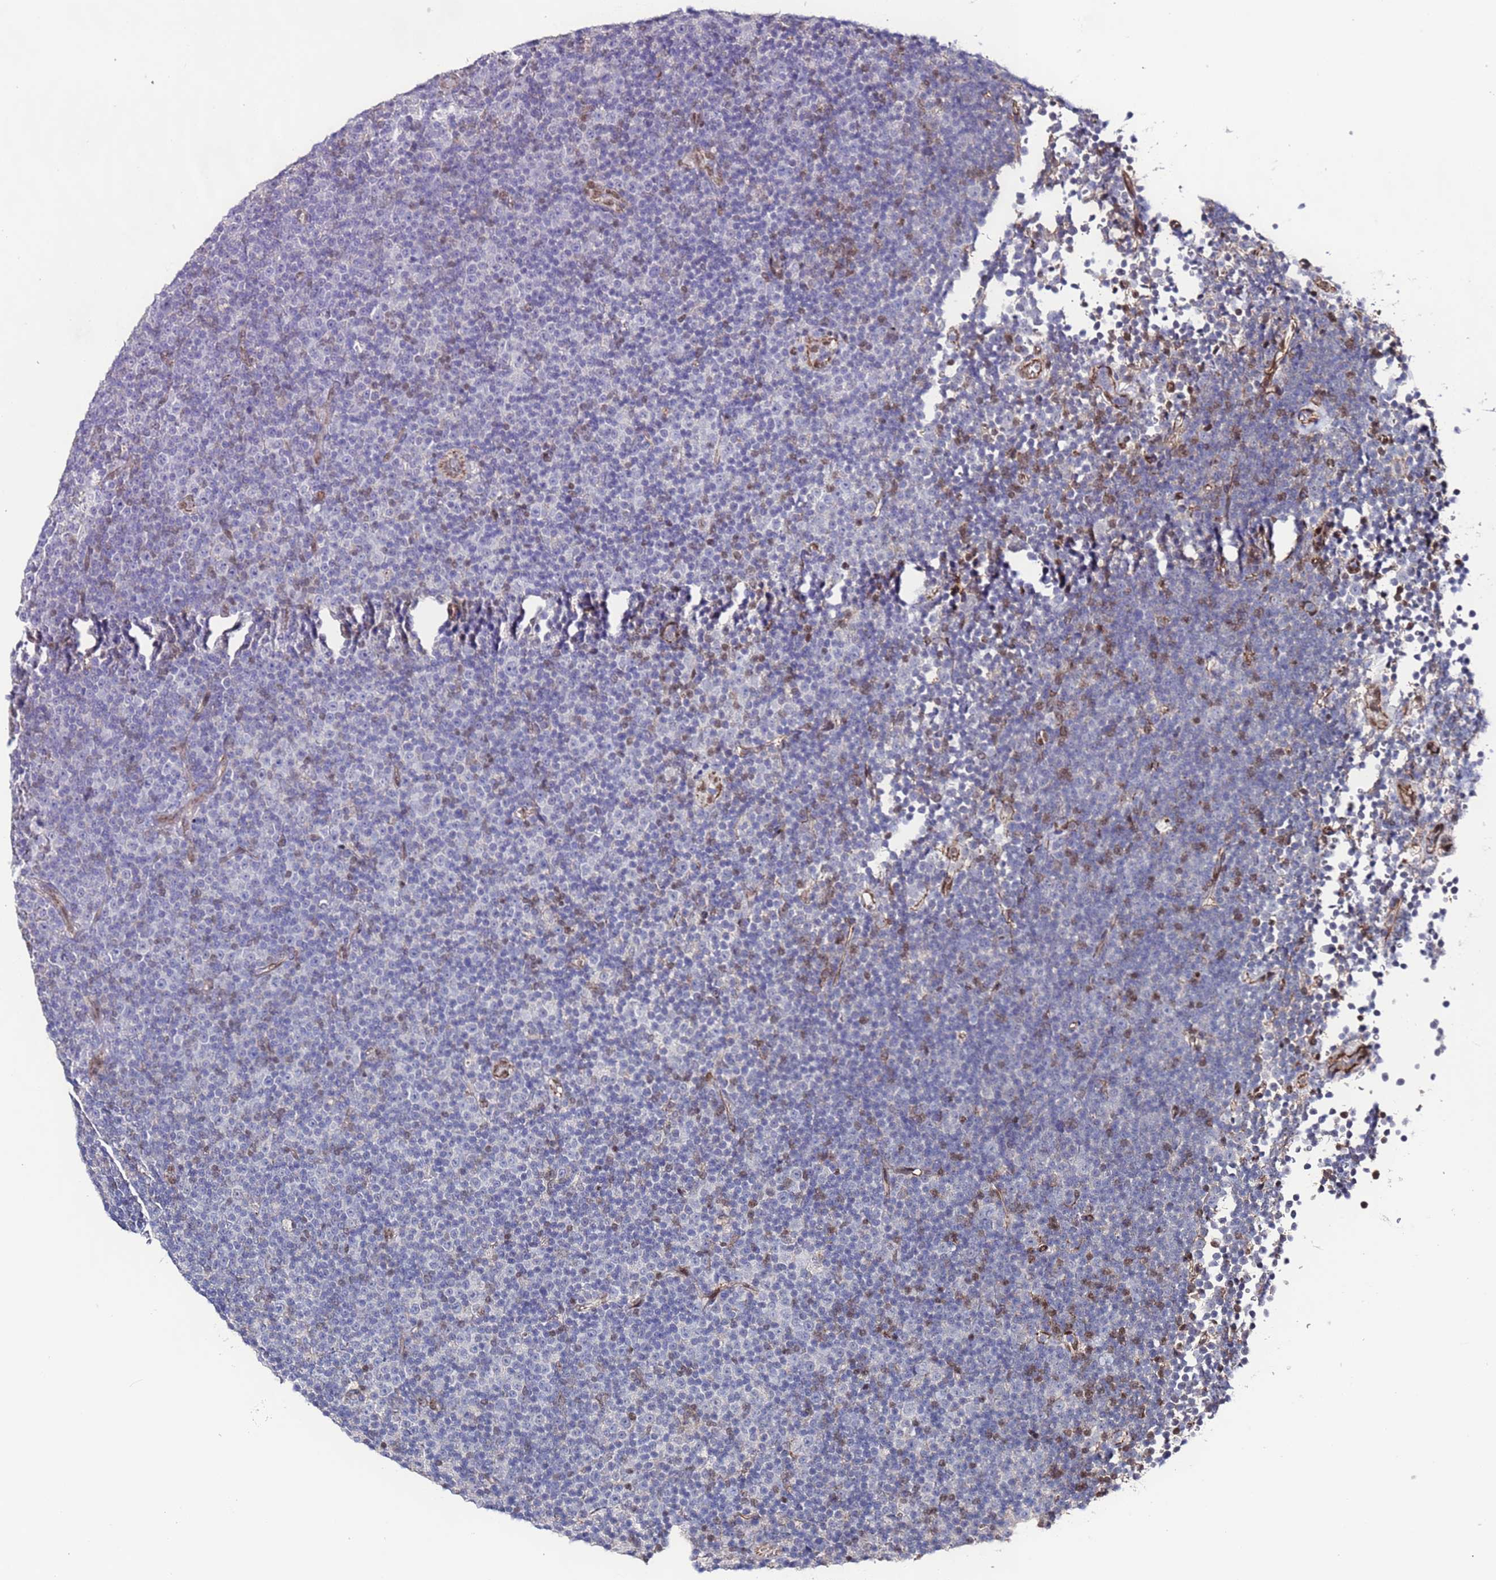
{"staining": {"intensity": "negative", "quantity": "none", "location": "none"}, "tissue": "lymphoma", "cell_type": "Tumor cells", "image_type": "cancer", "snomed": [{"axis": "morphology", "description": "Malignant lymphoma, non-Hodgkin's type, Low grade"}, {"axis": "topography", "description": "Lymph node"}], "caption": "Histopathology image shows no protein expression in tumor cells of lymphoma tissue.", "gene": "TENM3", "patient": {"sex": "female", "age": 67}}